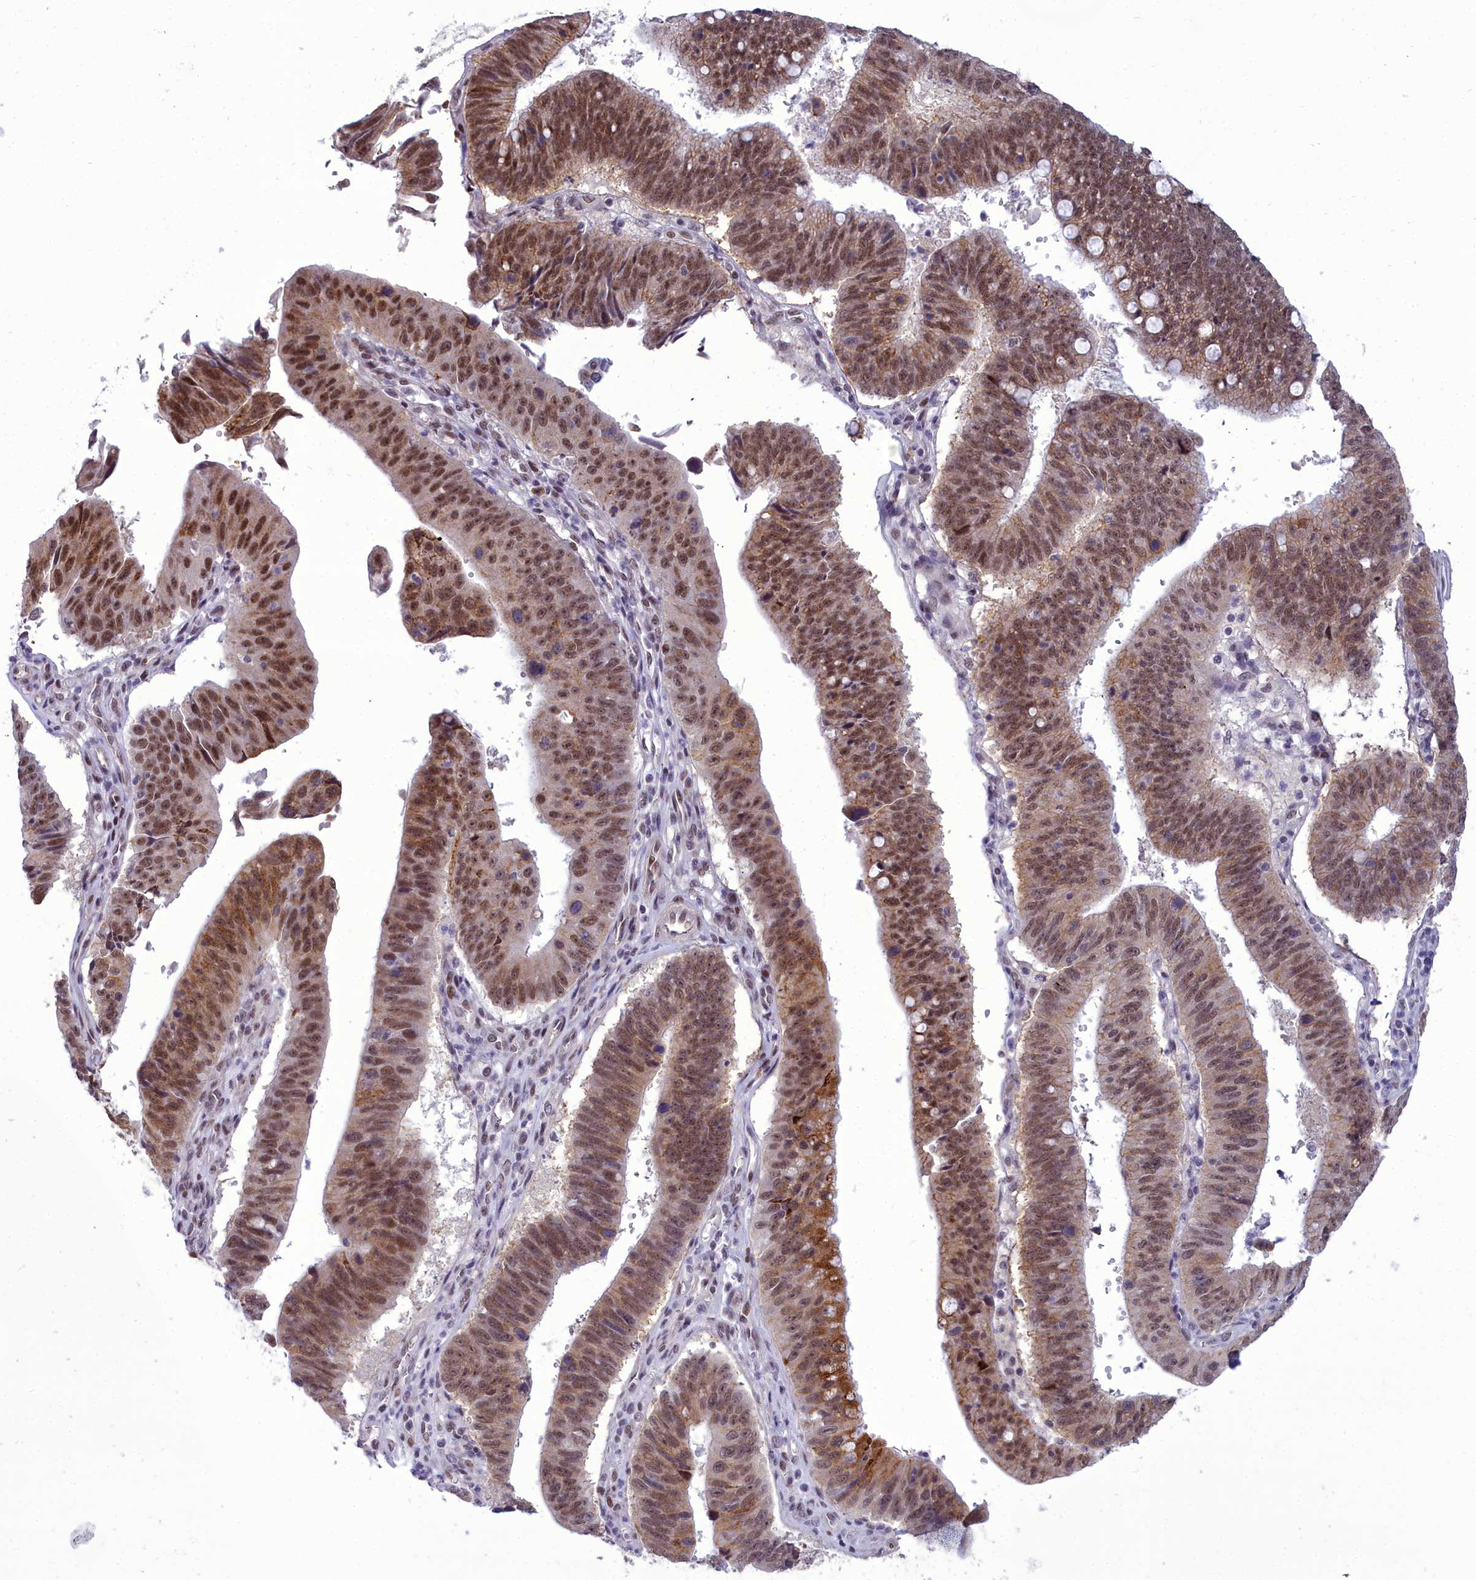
{"staining": {"intensity": "strong", "quantity": ">75%", "location": "cytoplasmic/membranous,nuclear"}, "tissue": "stomach cancer", "cell_type": "Tumor cells", "image_type": "cancer", "snomed": [{"axis": "morphology", "description": "Adenocarcinoma, NOS"}, {"axis": "topography", "description": "Stomach"}], "caption": "Tumor cells demonstrate high levels of strong cytoplasmic/membranous and nuclear staining in approximately >75% of cells in stomach adenocarcinoma.", "gene": "CEACAM19", "patient": {"sex": "male", "age": 59}}